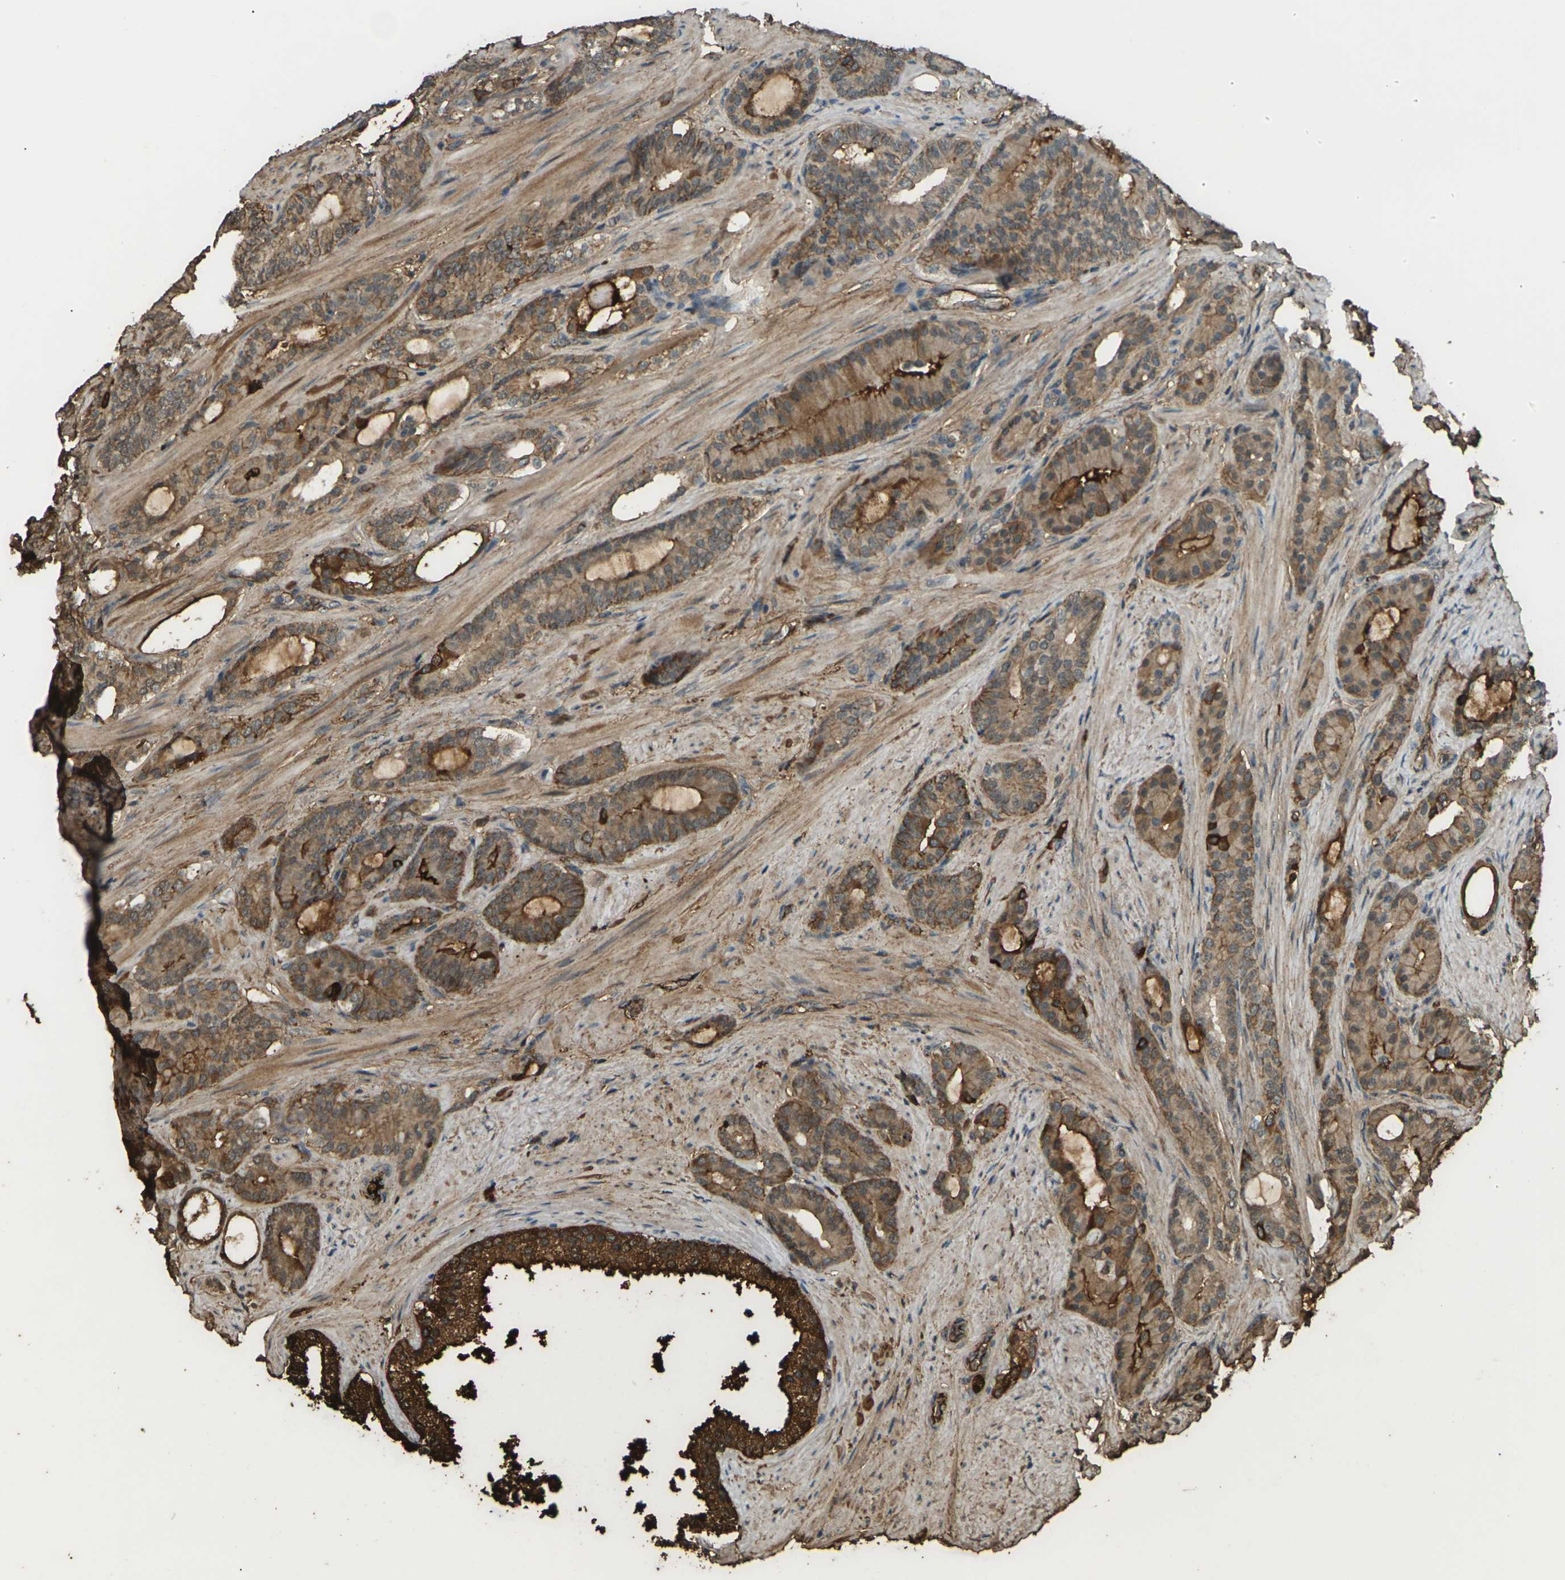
{"staining": {"intensity": "moderate", "quantity": ">75%", "location": "cytoplasmic/membranous"}, "tissue": "prostate cancer", "cell_type": "Tumor cells", "image_type": "cancer", "snomed": [{"axis": "morphology", "description": "Adenocarcinoma, Low grade"}, {"axis": "topography", "description": "Prostate"}], "caption": "Adenocarcinoma (low-grade) (prostate) tissue exhibits moderate cytoplasmic/membranous staining in approximately >75% of tumor cells, visualized by immunohistochemistry.", "gene": "CYP1B1", "patient": {"sex": "male", "age": 63}}